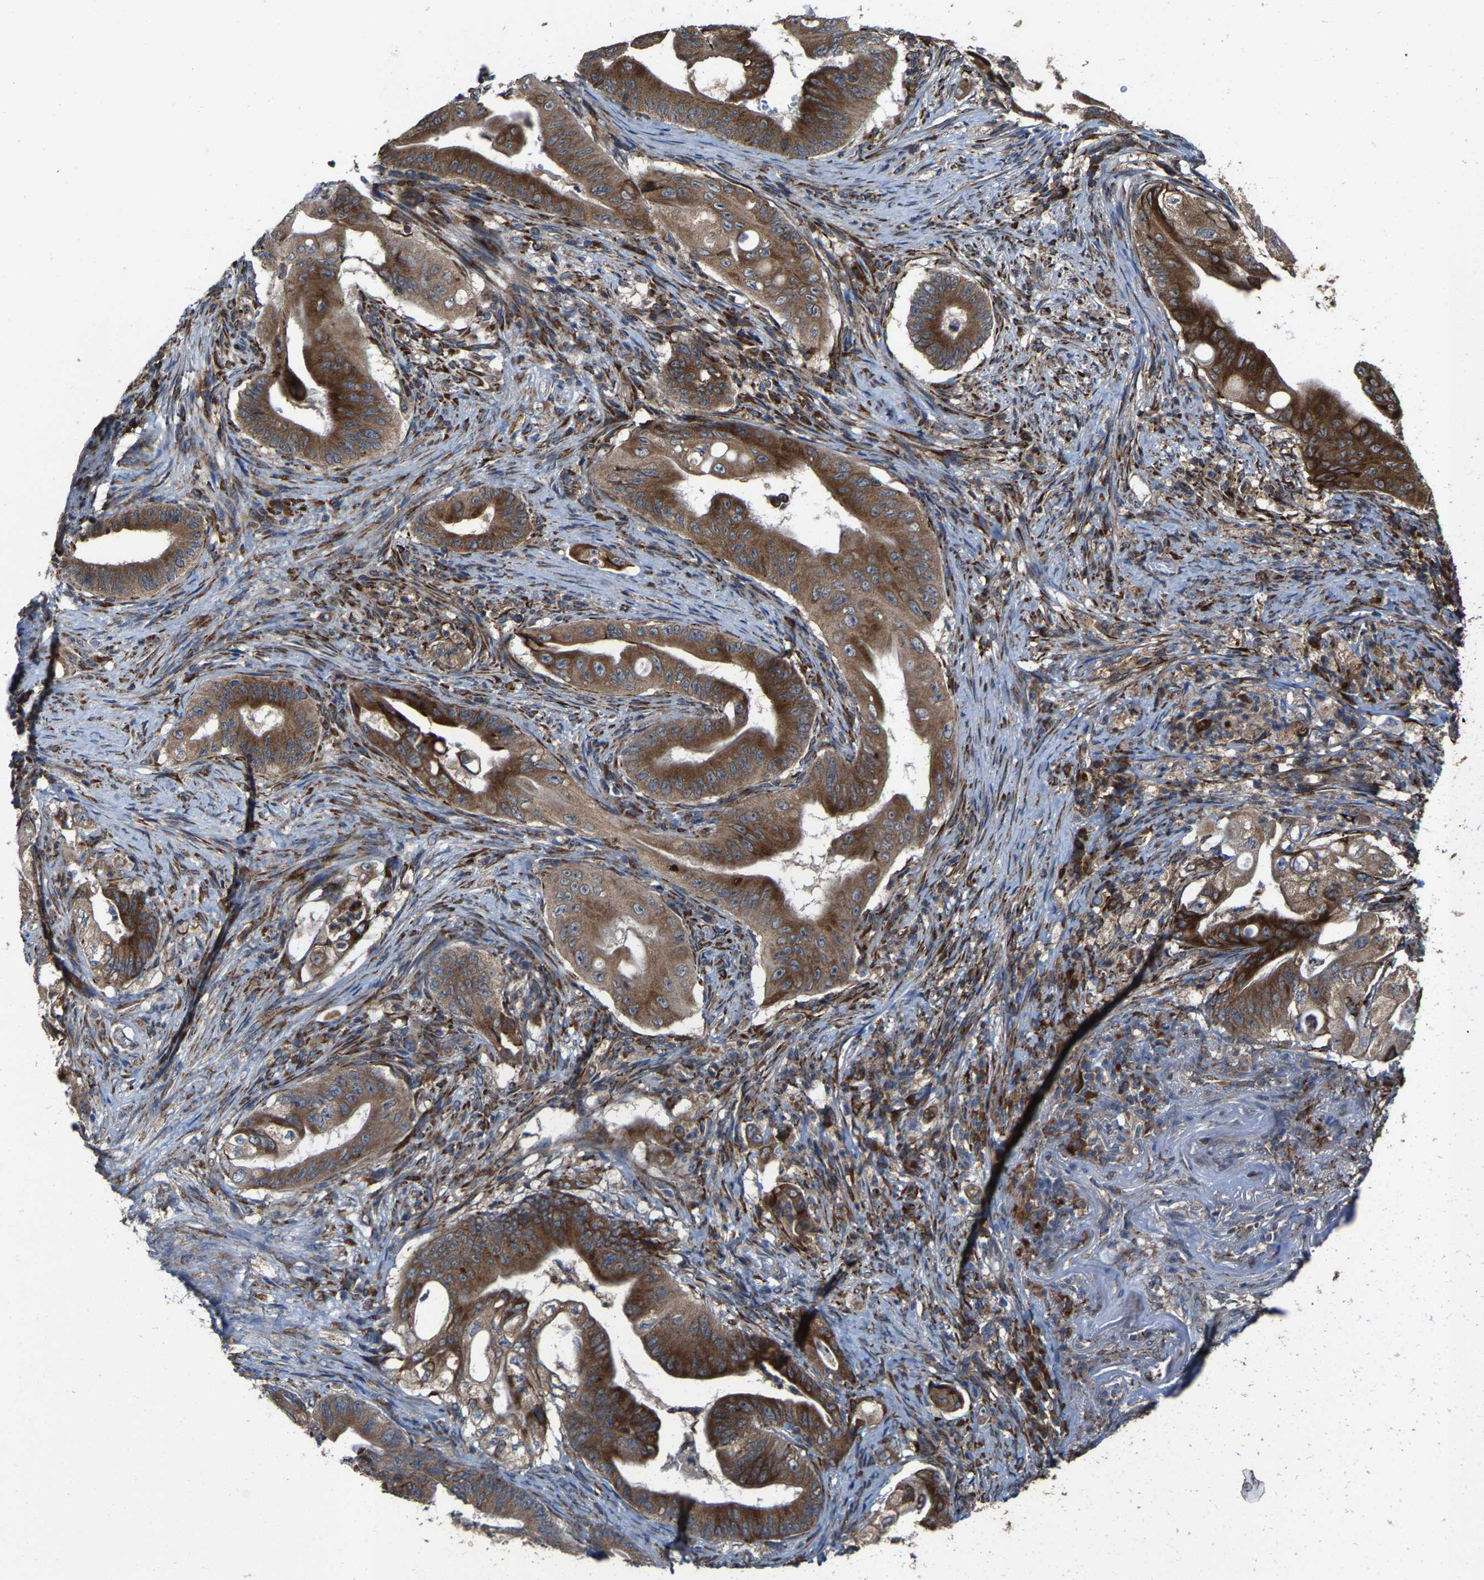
{"staining": {"intensity": "strong", "quantity": ">75%", "location": "cytoplasmic/membranous"}, "tissue": "stomach cancer", "cell_type": "Tumor cells", "image_type": "cancer", "snomed": [{"axis": "morphology", "description": "Adenocarcinoma, NOS"}, {"axis": "topography", "description": "Stomach"}], "caption": "Stomach cancer (adenocarcinoma) stained with DAB immunohistochemistry (IHC) shows high levels of strong cytoplasmic/membranous expression in about >75% of tumor cells.", "gene": "FGD3", "patient": {"sex": "female", "age": 73}}